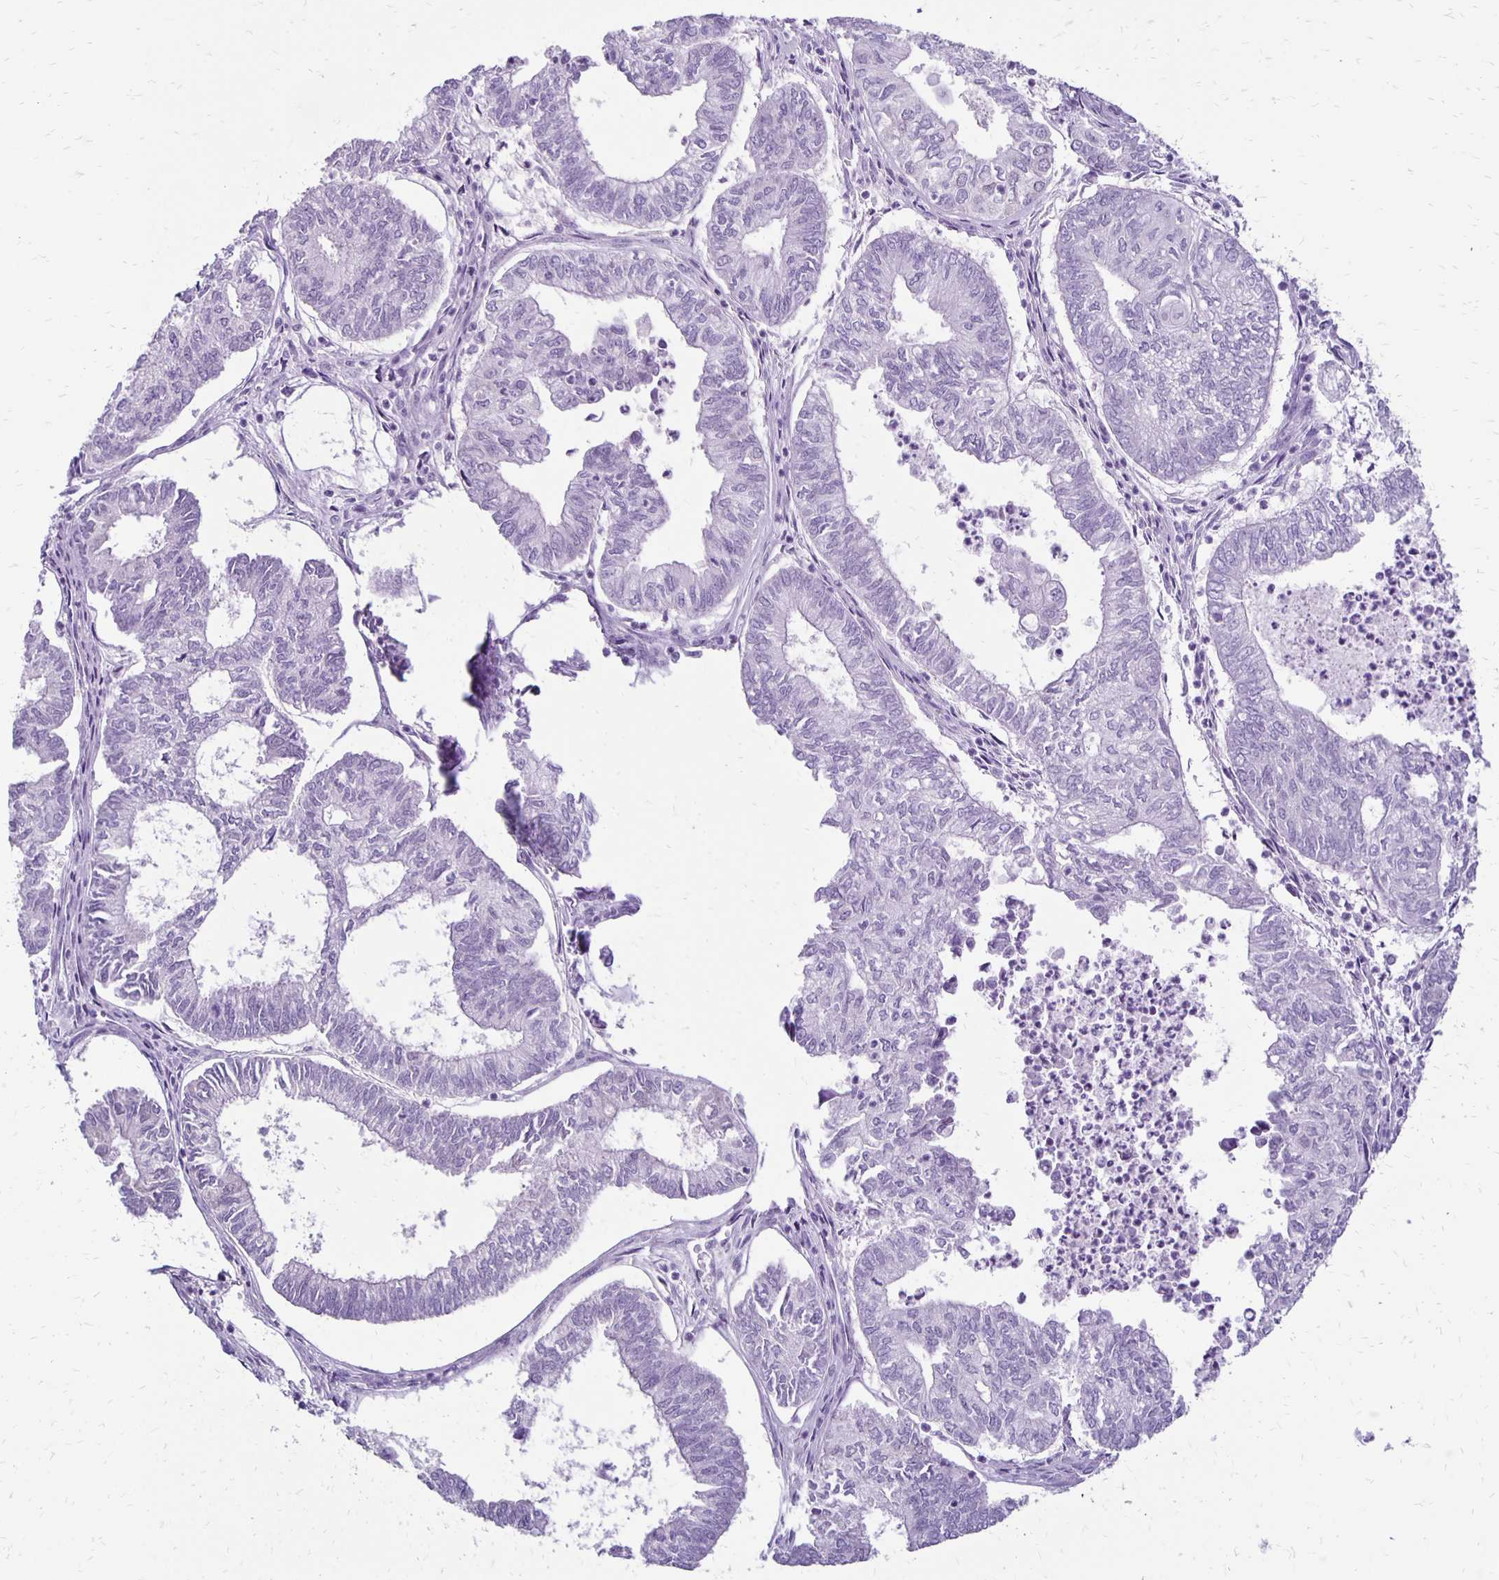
{"staining": {"intensity": "negative", "quantity": "none", "location": "none"}, "tissue": "ovarian cancer", "cell_type": "Tumor cells", "image_type": "cancer", "snomed": [{"axis": "morphology", "description": "Carcinoma, endometroid"}, {"axis": "topography", "description": "Ovary"}], "caption": "Tumor cells are negative for brown protein staining in ovarian endometroid carcinoma.", "gene": "ANKRD45", "patient": {"sex": "female", "age": 64}}